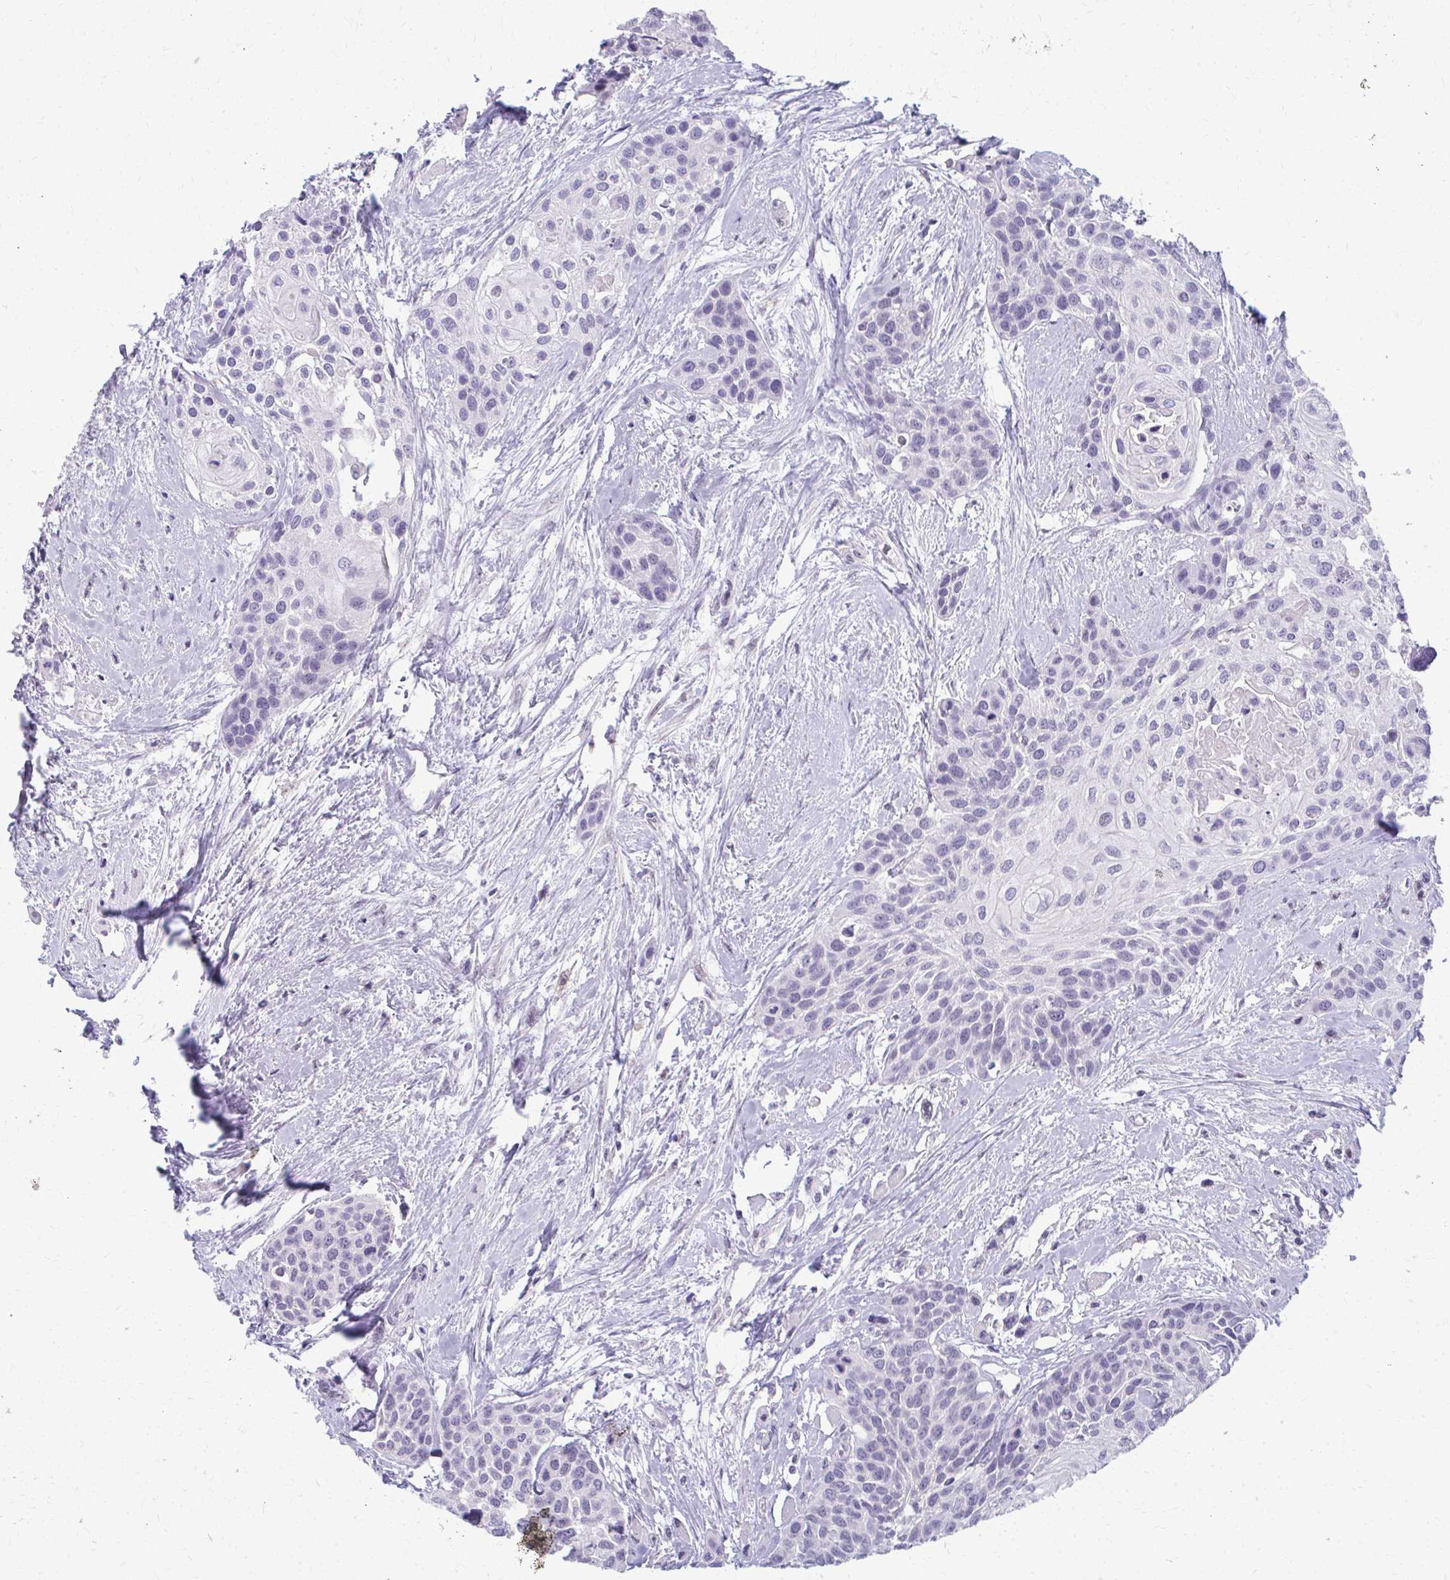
{"staining": {"intensity": "negative", "quantity": "none", "location": "none"}, "tissue": "head and neck cancer", "cell_type": "Tumor cells", "image_type": "cancer", "snomed": [{"axis": "morphology", "description": "Squamous cell carcinoma, NOS"}, {"axis": "topography", "description": "Head-Neck"}], "caption": "Immunohistochemistry photomicrograph of neoplastic tissue: human head and neck cancer (squamous cell carcinoma) stained with DAB (3,3'-diaminobenzidine) demonstrates no significant protein staining in tumor cells. (Stains: DAB (3,3'-diaminobenzidine) immunohistochemistry with hematoxylin counter stain, Microscopy: brightfield microscopy at high magnification).", "gene": "MAF1", "patient": {"sex": "female", "age": 50}}